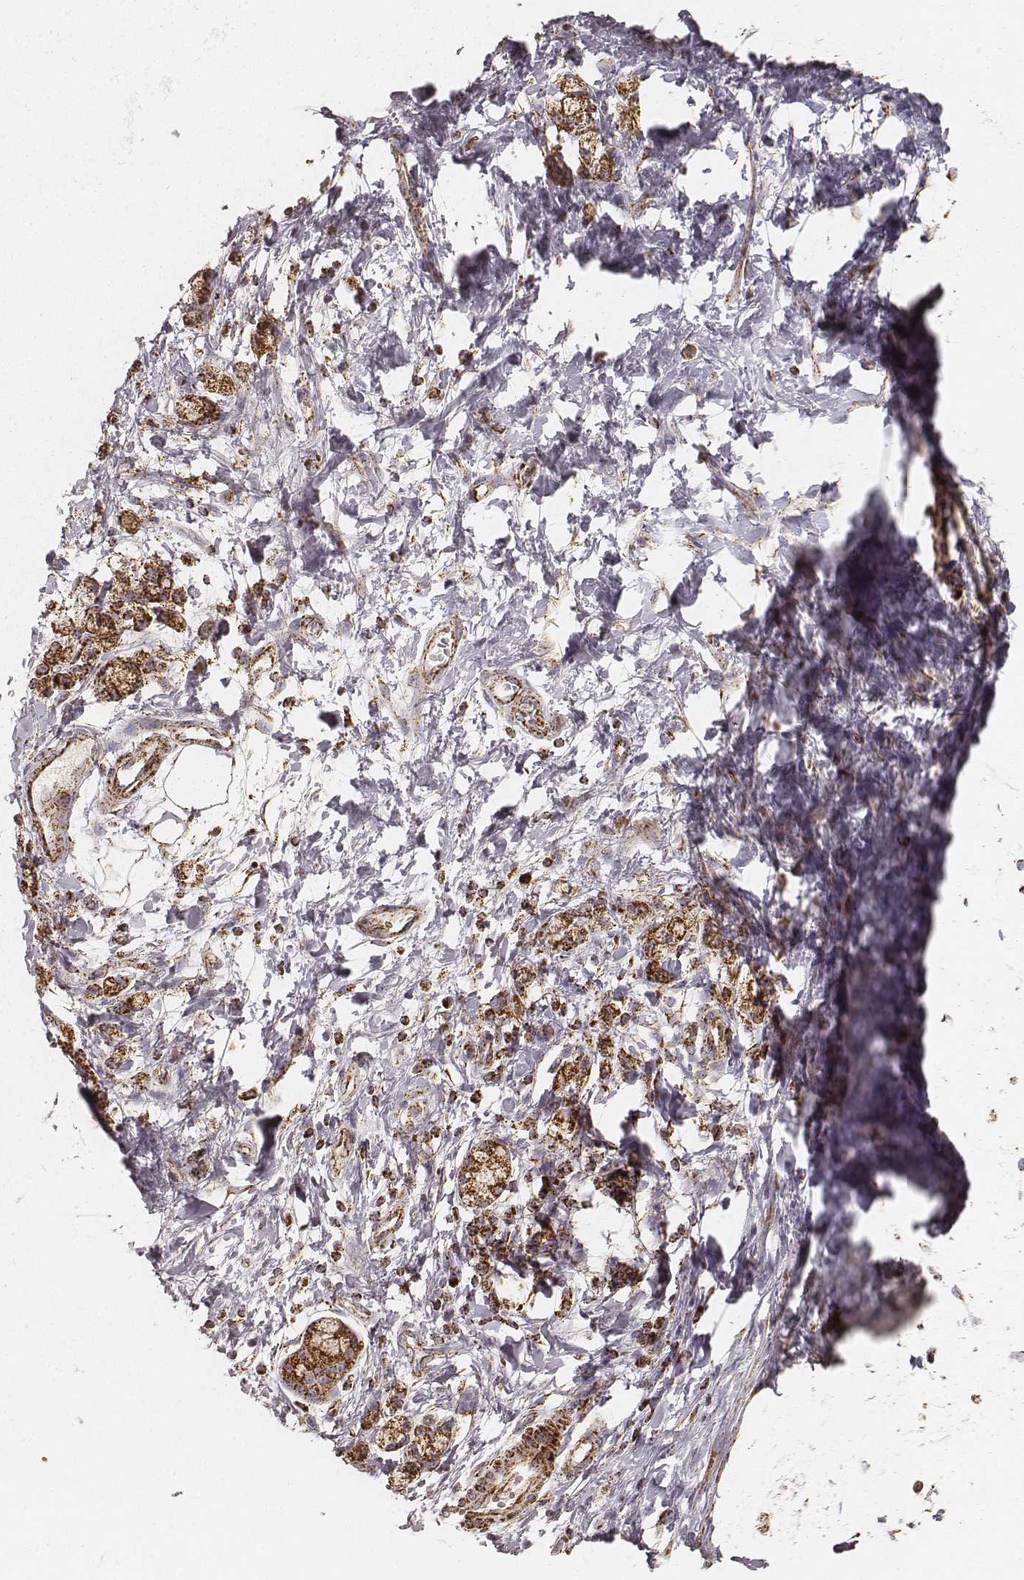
{"staining": {"intensity": "strong", "quantity": ">75%", "location": "cytoplasmic/membranous"}, "tissue": "stomach cancer", "cell_type": "Tumor cells", "image_type": "cancer", "snomed": [{"axis": "morphology", "description": "Adenocarcinoma, NOS"}, {"axis": "topography", "description": "Stomach"}], "caption": "An immunohistochemistry micrograph of neoplastic tissue is shown. Protein staining in brown labels strong cytoplasmic/membranous positivity in stomach adenocarcinoma within tumor cells. Nuclei are stained in blue.", "gene": "CS", "patient": {"sex": "male", "age": 58}}